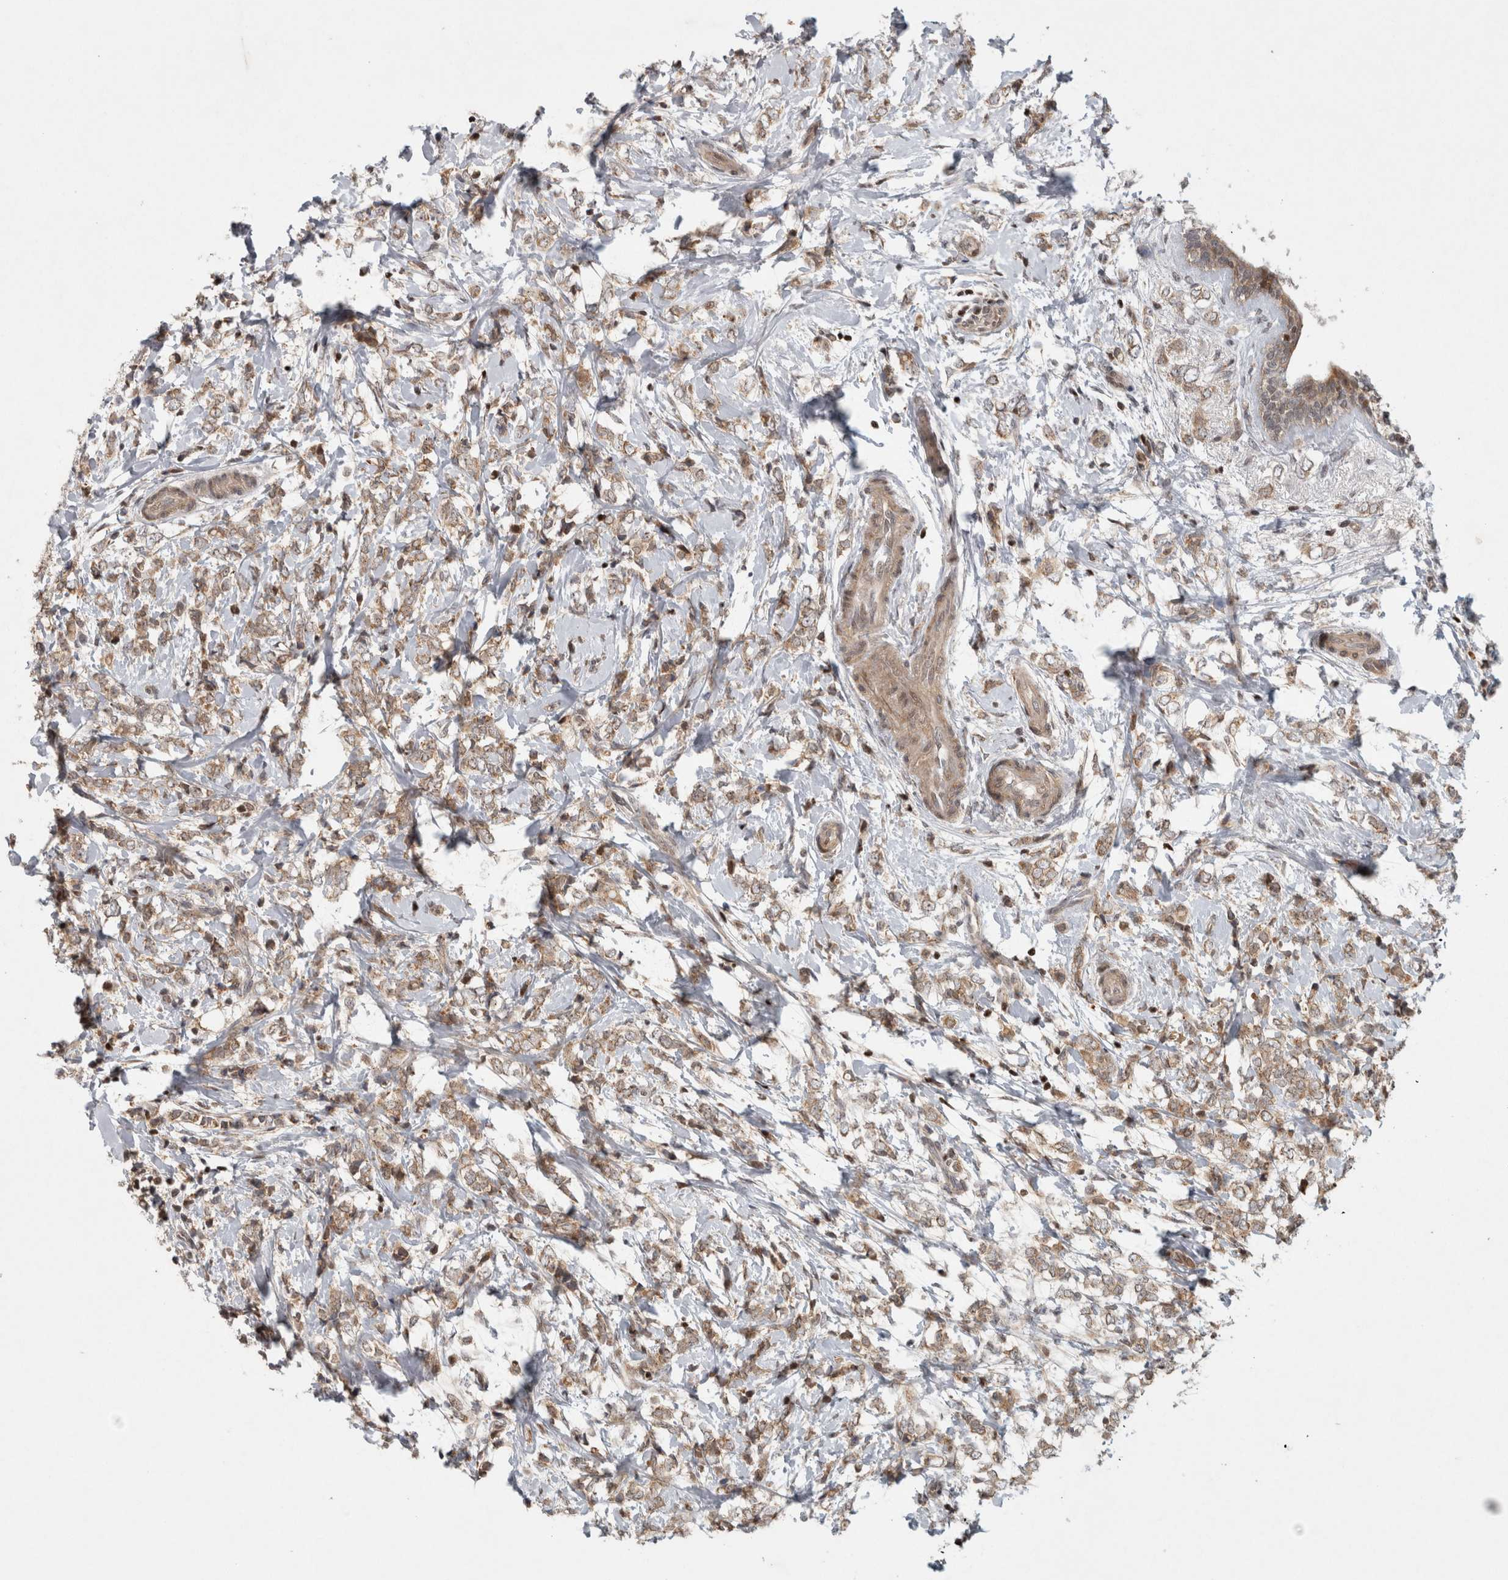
{"staining": {"intensity": "weak", "quantity": ">75%", "location": "cytoplasmic/membranous"}, "tissue": "breast cancer", "cell_type": "Tumor cells", "image_type": "cancer", "snomed": [{"axis": "morphology", "description": "Normal tissue, NOS"}, {"axis": "morphology", "description": "Lobular carcinoma"}, {"axis": "topography", "description": "Breast"}], "caption": "This micrograph demonstrates immunohistochemistry (IHC) staining of human breast cancer, with low weak cytoplasmic/membranous positivity in about >75% of tumor cells.", "gene": "KDM8", "patient": {"sex": "female", "age": 47}}